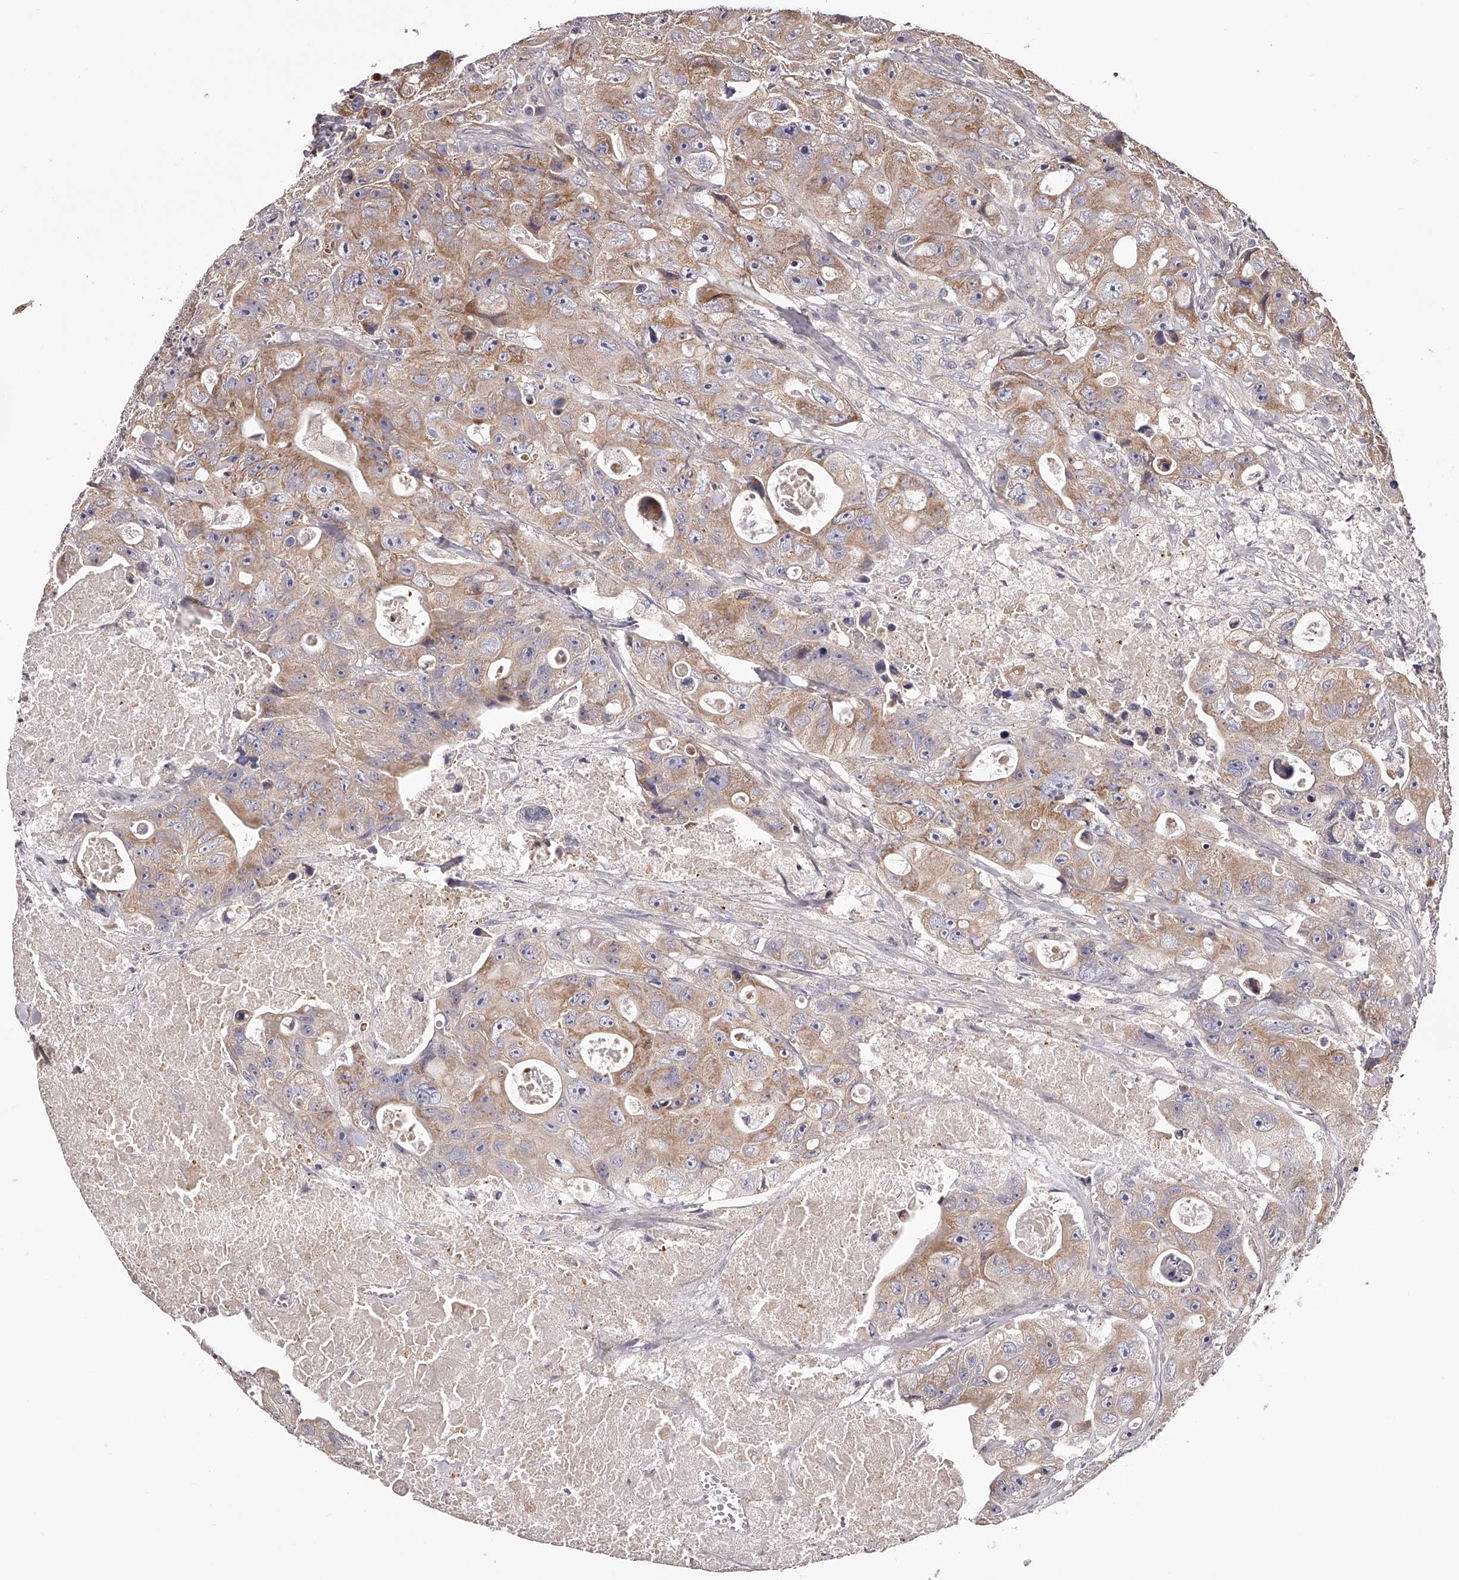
{"staining": {"intensity": "moderate", "quantity": "25%-75%", "location": "cytoplasmic/membranous"}, "tissue": "colorectal cancer", "cell_type": "Tumor cells", "image_type": "cancer", "snomed": [{"axis": "morphology", "description": "Adenocarcinoma, NOS"}, {"axis": "topography", "description": "Colon"}], "caption": "This histopathology image displays immunohistochemistry staining of human colorectal adenocarcinoma, with medium moderate cytoplasmic/membranous positivity in approximately 25%-75% of tumor cells.", "gene": "ODF2L", "patient": {"sex": "female", "age": 46}}